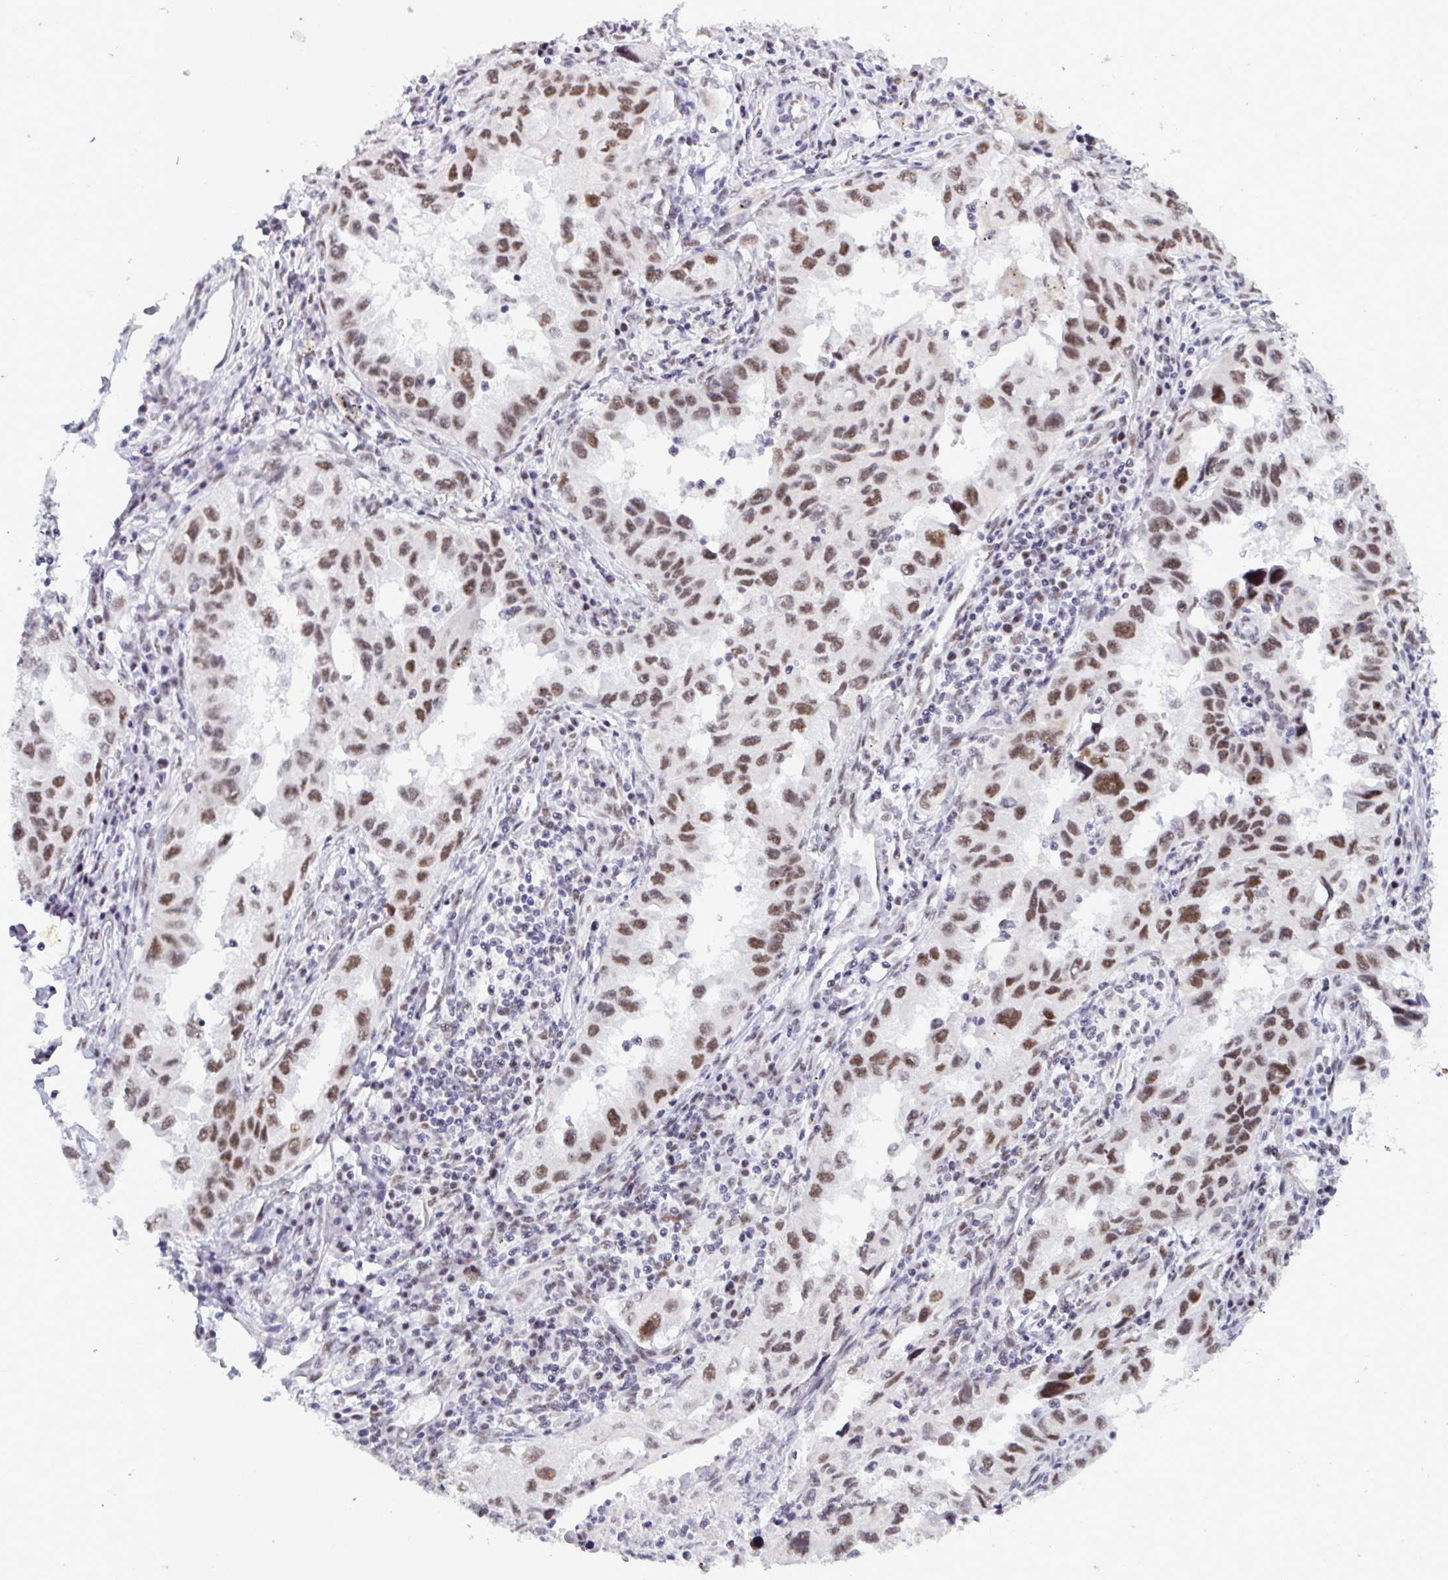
{"staining": {"intensity": "moderate", "quantity": ">75%", "location": "nuclear"}, "tissue": "lung cancer", "cell_type": "Tumor cells", "image_type": "cancer", "snomed": [{"axis": "morphology", "description": "Adenocarcinoma, NOS"}, {"axis": "topography", "description": "Lung"}], "caption": "Lung adenocarcinoma tissue displays moderate nuclear staining in approximately >75% of tumor cells", "gene": "PPP1R10", "patient": {"sex": "female", "age": 73}}